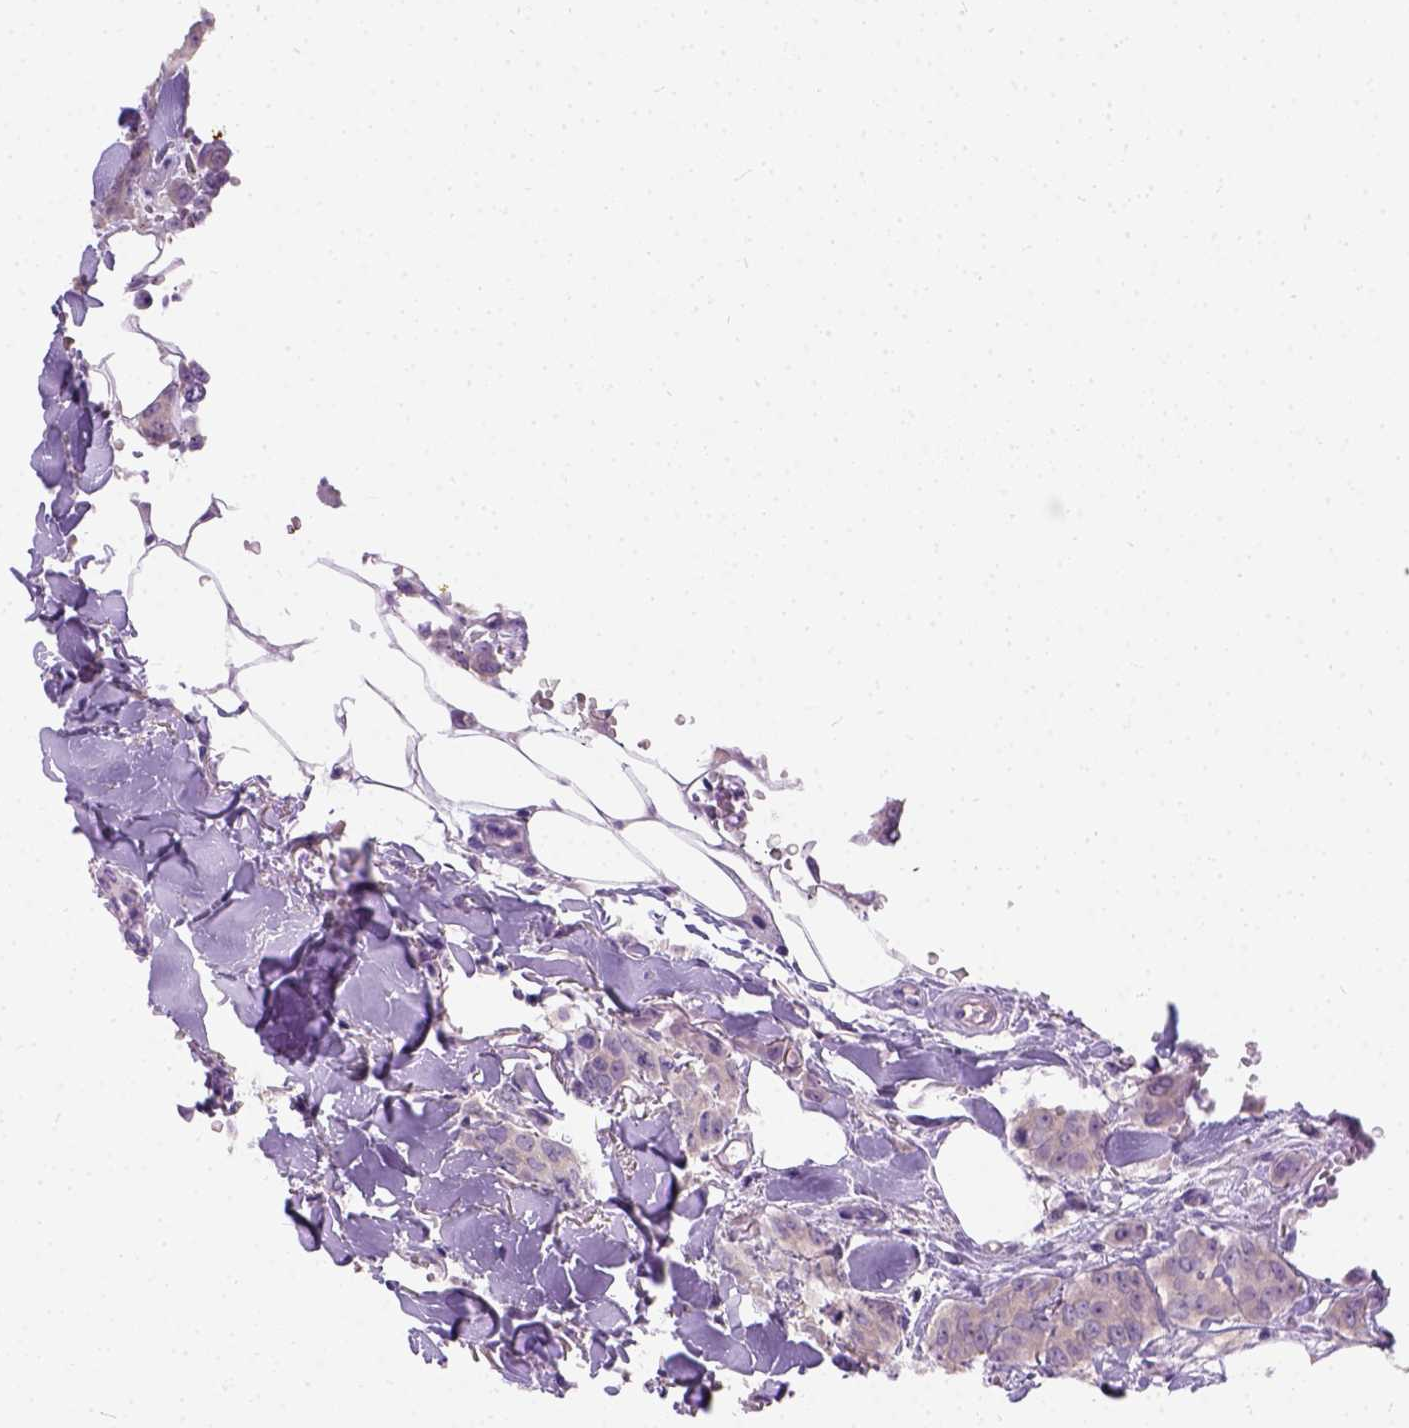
{"staining": {"intensity": "negative", "quantity": "none", "location": "none"}, "tissue": "breast cancer", "cell_type": "Tumor cells", "image_type": "cancer", "snomed": [{"axis": "morphology", "description": "Duct carcinoma"}, {"axis": "topography", "description": "Breast"}], "caption": "Immunohistochemistry micrograph of neoplastic tissue: breast cancer stained with DAB (3,3'-diaminobenzidine) shows no significant protein staining in tumor cells.", "gene": "C20orf144", "patient": {"sex": "female", "age": 94}}